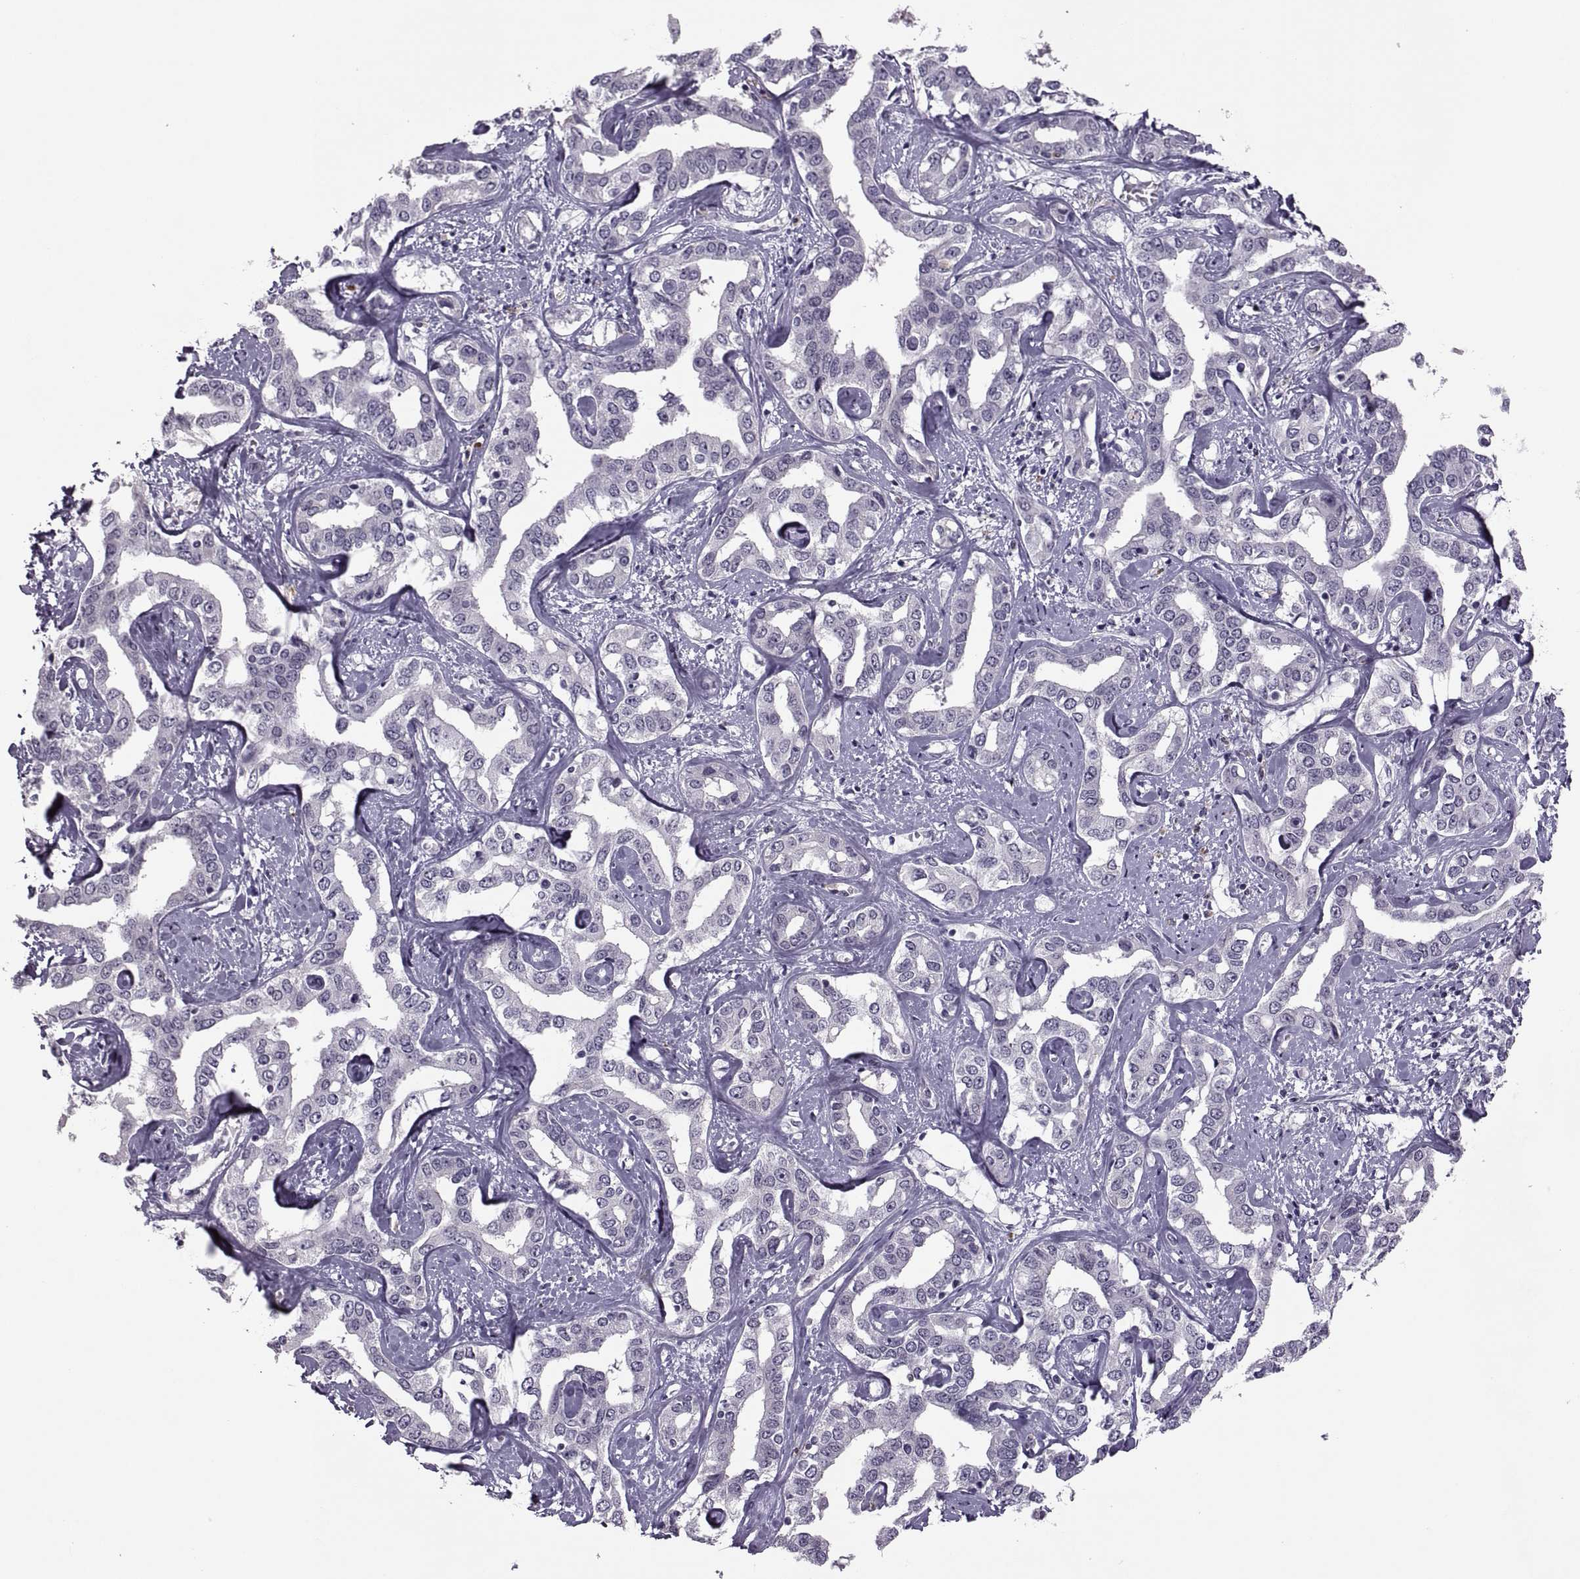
{"staining": {"intensity": "negative", "quantity": "none", "location": "none"}, "tissue": "liver cancer", "cell_type": "Tumor cells", "image_type": "cancer", "snomed": [{"axis": "morphology", "description": "Cholangiocarcinoma"}, {"axis": "topography", "description": "Liver"}], "caption": "Immunohistochemistry histopathology image of cholangiocarcinoma (liver) stained for a protein (brown), which demonstrates no positivity in tumor cells. (DAB (3,3'-diaminobenzidine) immunohistochemistry, high magnification).", "gene": "ODF3", "patient": {"sex": "male", "age": 59}}